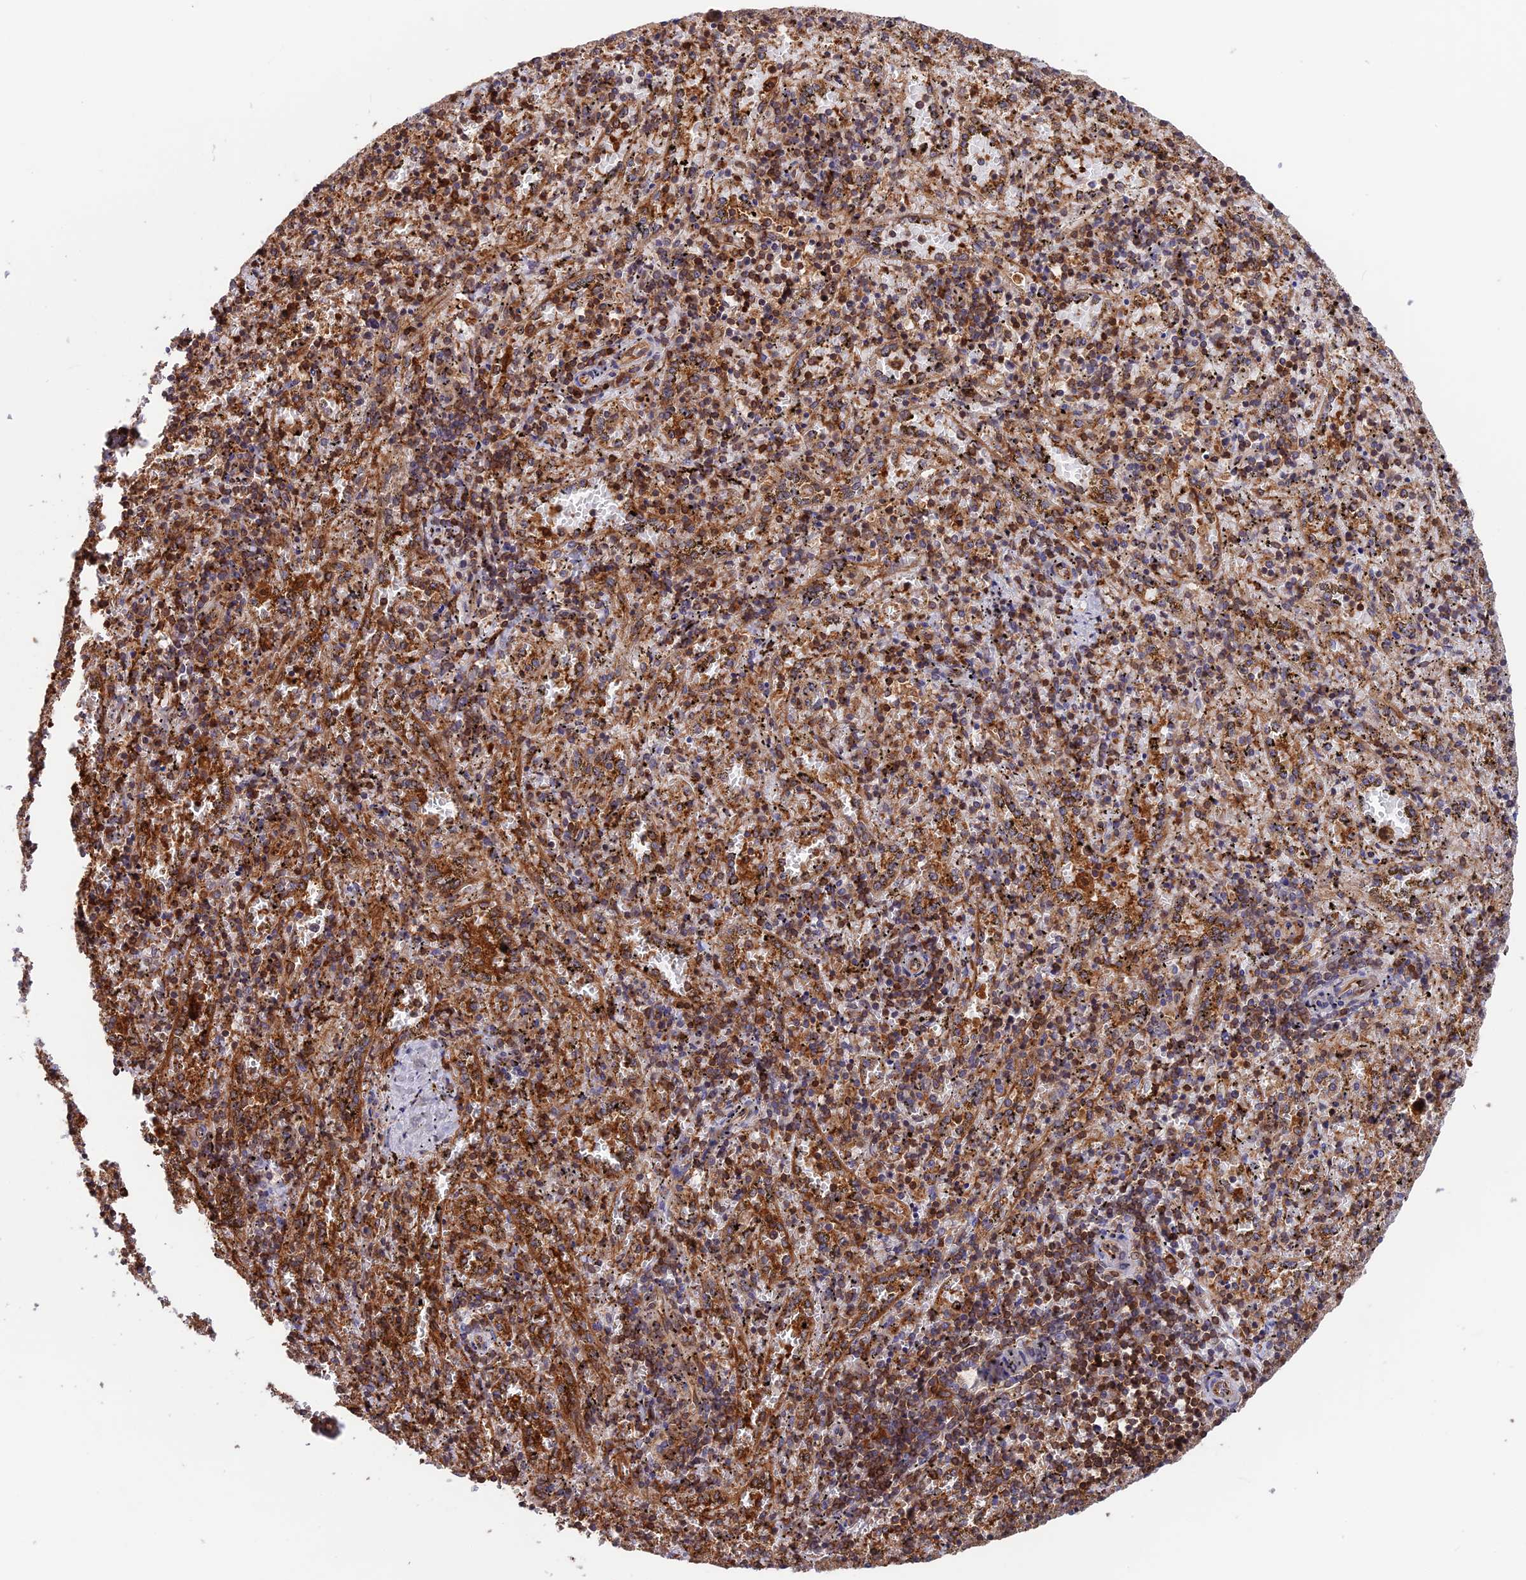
{"staining": {"intensity": "strong", "quantity": "25%-75%", "location": "cytoplasmic/membranous"}, "tissue": "spleen", "cell_type": "Cells in red pulp", "image_type": "normal", "snomed": [{"axis": "morphology", "description": "Normal tissue, NOS"}, {"axis": "topography", "description": "Spleen"}], "caption": "A histopathology image of spleen stained for a protein demonstrates strong cytoplasmic/membranous brown staining in cells in red pulp.", "gene": "WDR1", "patient": {"sex": "male", "age": 11}}